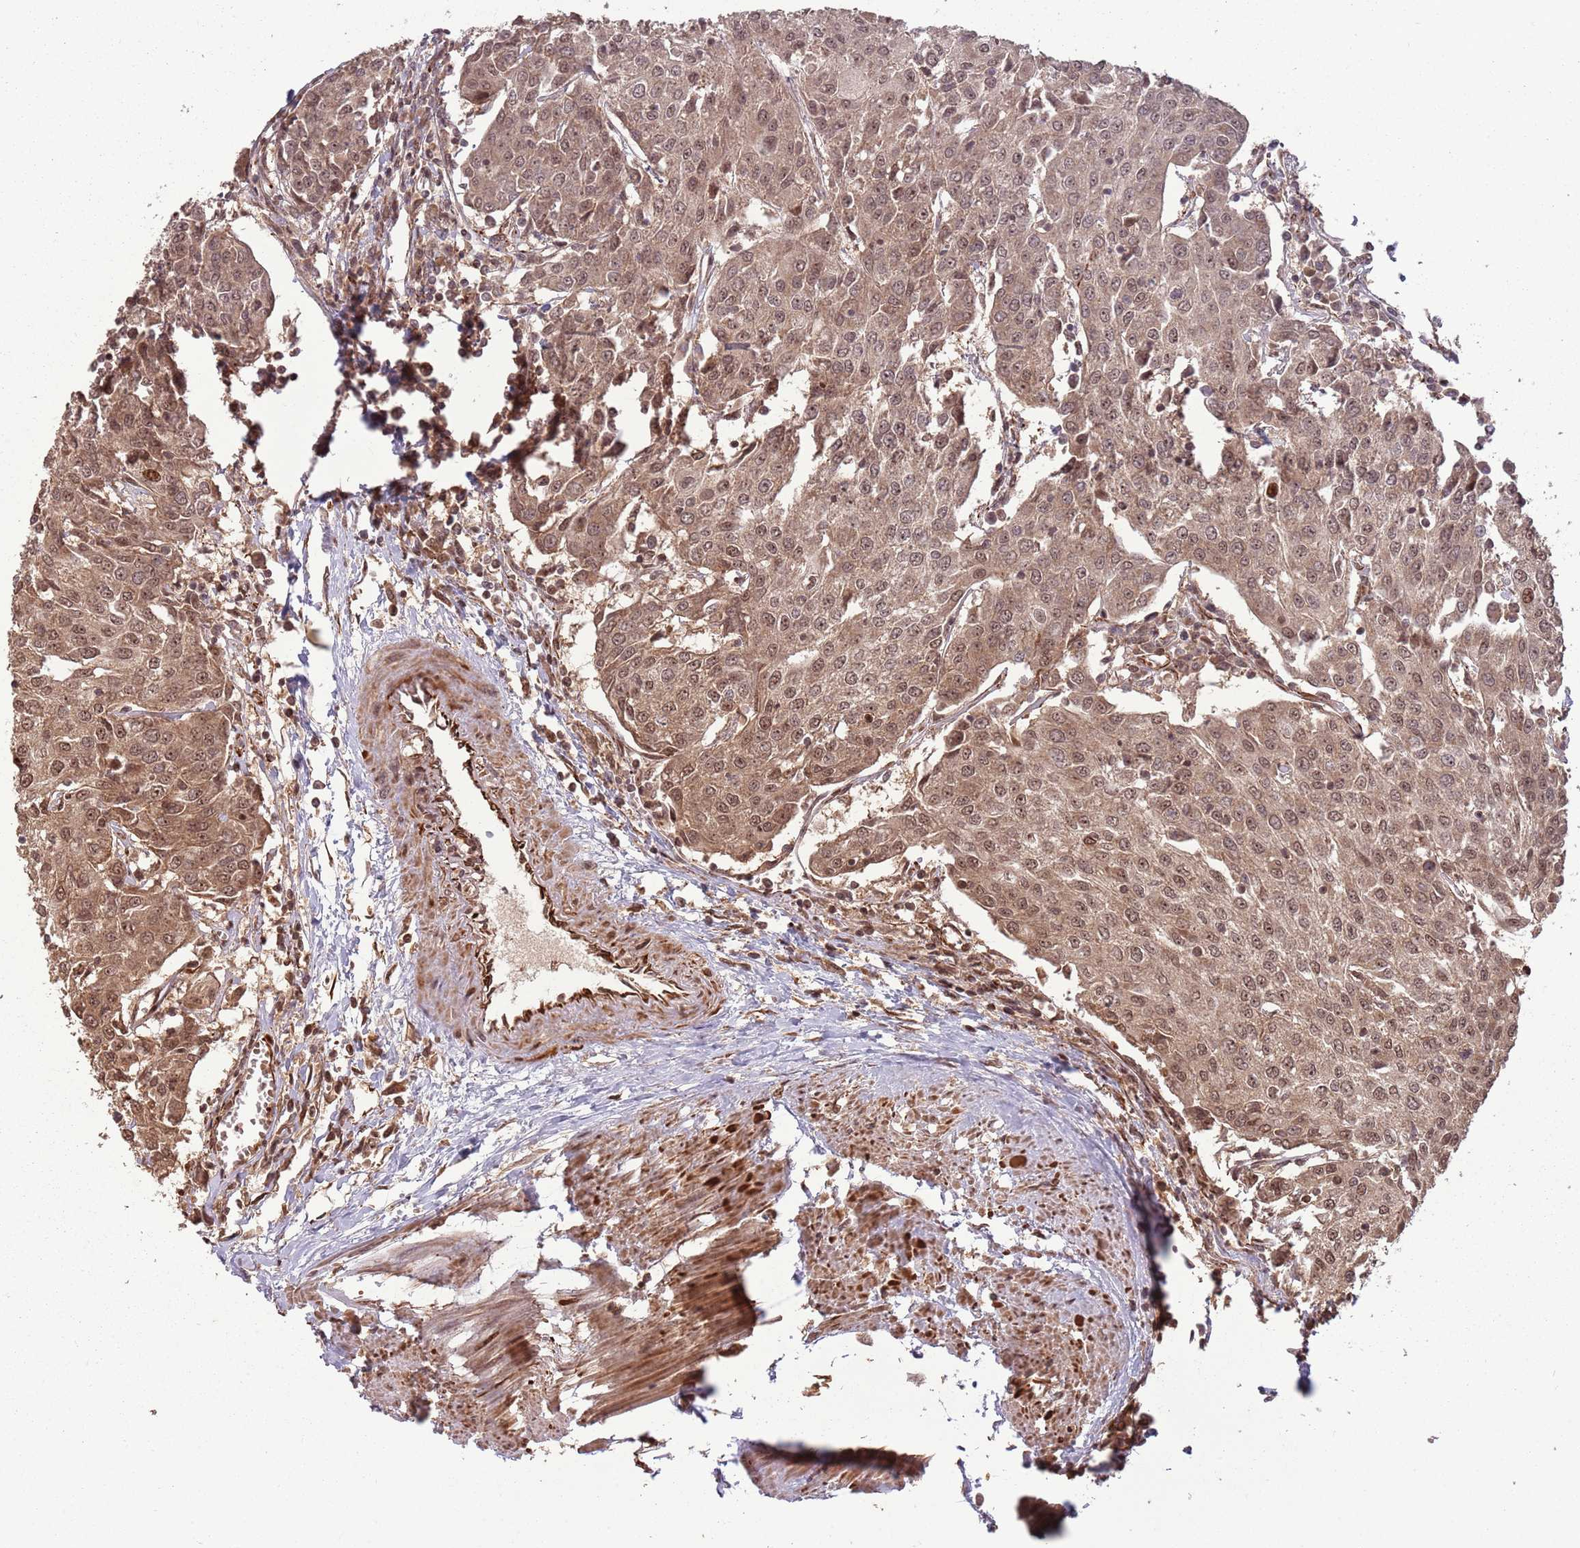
{"staining": {"intensity": "moderate", "quantity": ">75%", "location": "cytoplasmic/membranous,nuclear"}, "tissue": "urothelial cancer", "cell_type": "Tumor cells", "image_type": "cancer", "snomed": [{"axis": "morphology", "description": "Urothelial carcinoma, High grade"}, {"axis": "topography", "description": "Urinary bladder"}], "caption": "A high-resolution micrograph shows IHC staining of high-grade urothelial carcinoma, which exhibits moderate cytoplasmic/membranous and nuclear positivity in about >75% of tumor cells.", "gene": "ADAMTS3", "patient": {"sex": "female", "age": 85}}